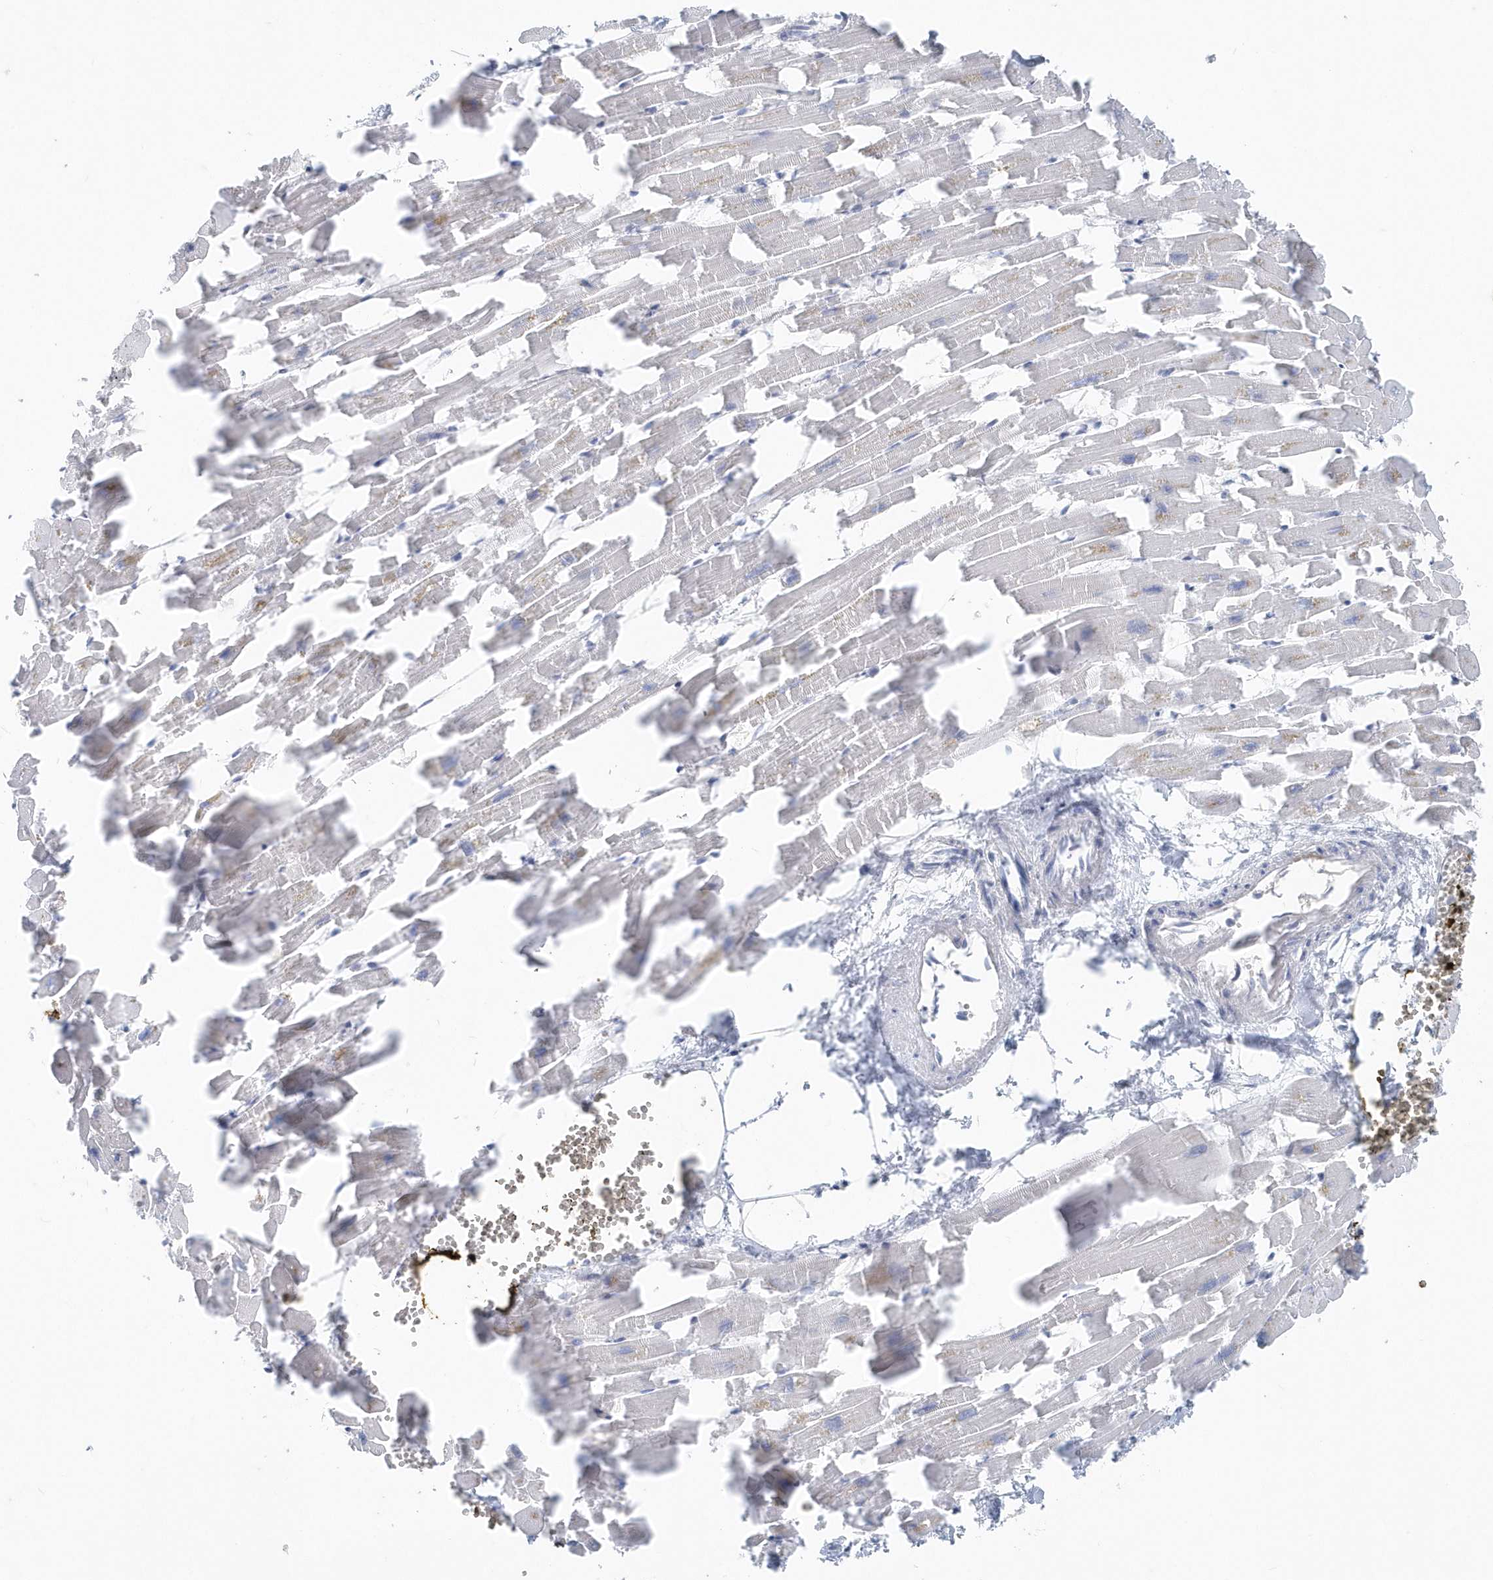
{"staining": {"intensity": "negative", "quantity": "none", "location": "none"}, "tissue": "heart muscle", "cell_type": "Cardiomyocytes", "image_type": "normal", "snomed": [{"axis": "morphology", "description": "Normal tissue, NOS"}, {"axis": "topography", "description": "Heart"}], "caption": "Immunohistochemistry of normal heart muscle reveals no expression in cardiomyocytes. The staining is performed using DAB (3,3'-diaminobenzidine) brown chromogen with nuclei counter-stained in using hematoxylin.", "gene": "JCHAIN", "patient": {"sex": "female", "age": 64}}